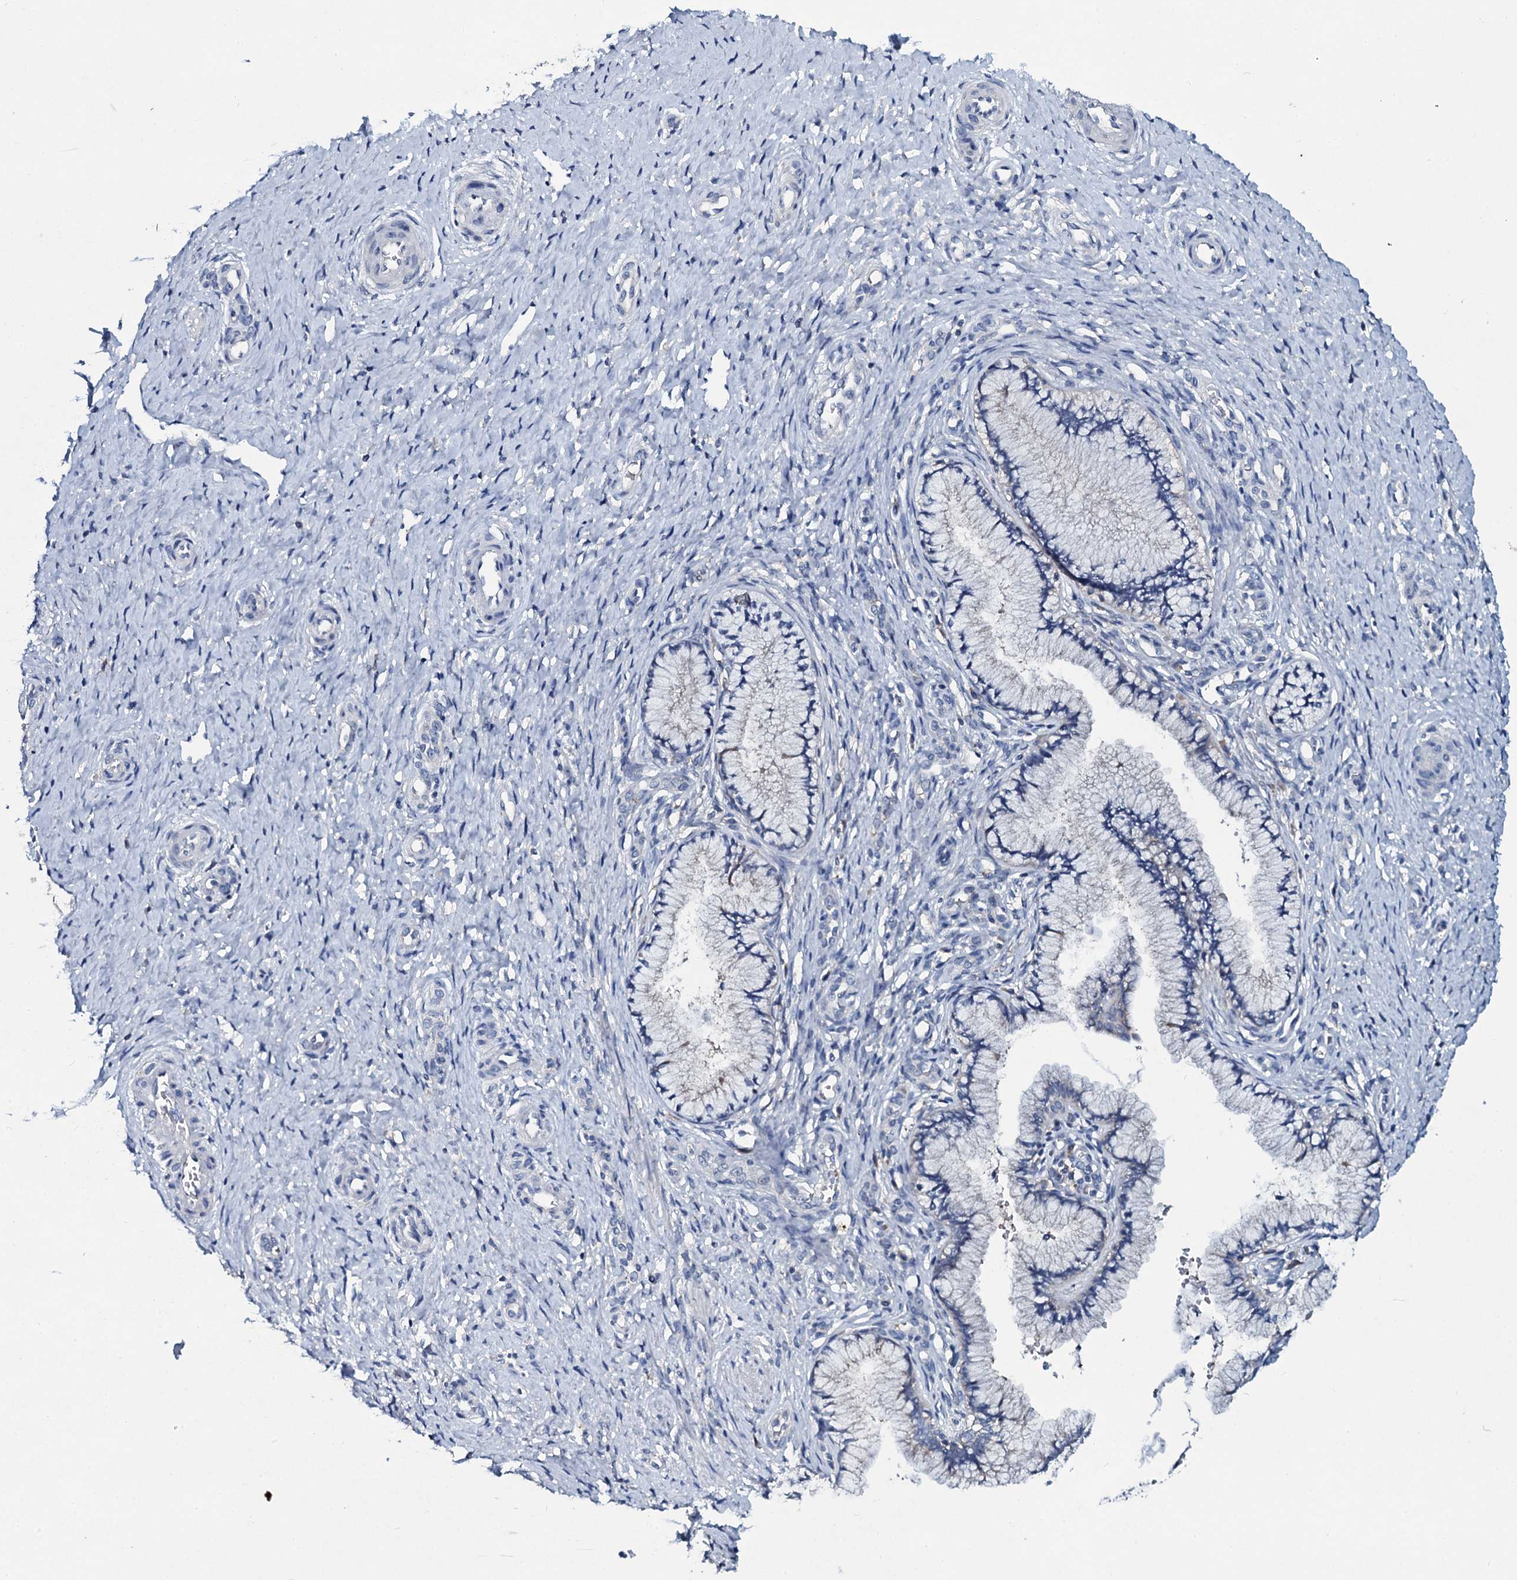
{"staining": {"intensity": "weak", "quantity": "<25%", "location": "cytoplasmic/membranous"}, "tissue": "cervix", "cell_type": "Glandular cells", "image_type": "normal", "snomed": [{"axis": "morphology", "description": "Normal tissue, NOS"}, {"axis": "topography", "description": "Cervix"}], "caption": "This is a image of IHC staining of unremarkable cervix, which shows no expression in glandular cells. The staining was performed using DAB to visualize the protein expression in brown, while the nuclei were stained in blue with hematoxylin (Magnification: 20x).", "gene": "TPGS2", "patient": {"sex": "female", "age": 36}}